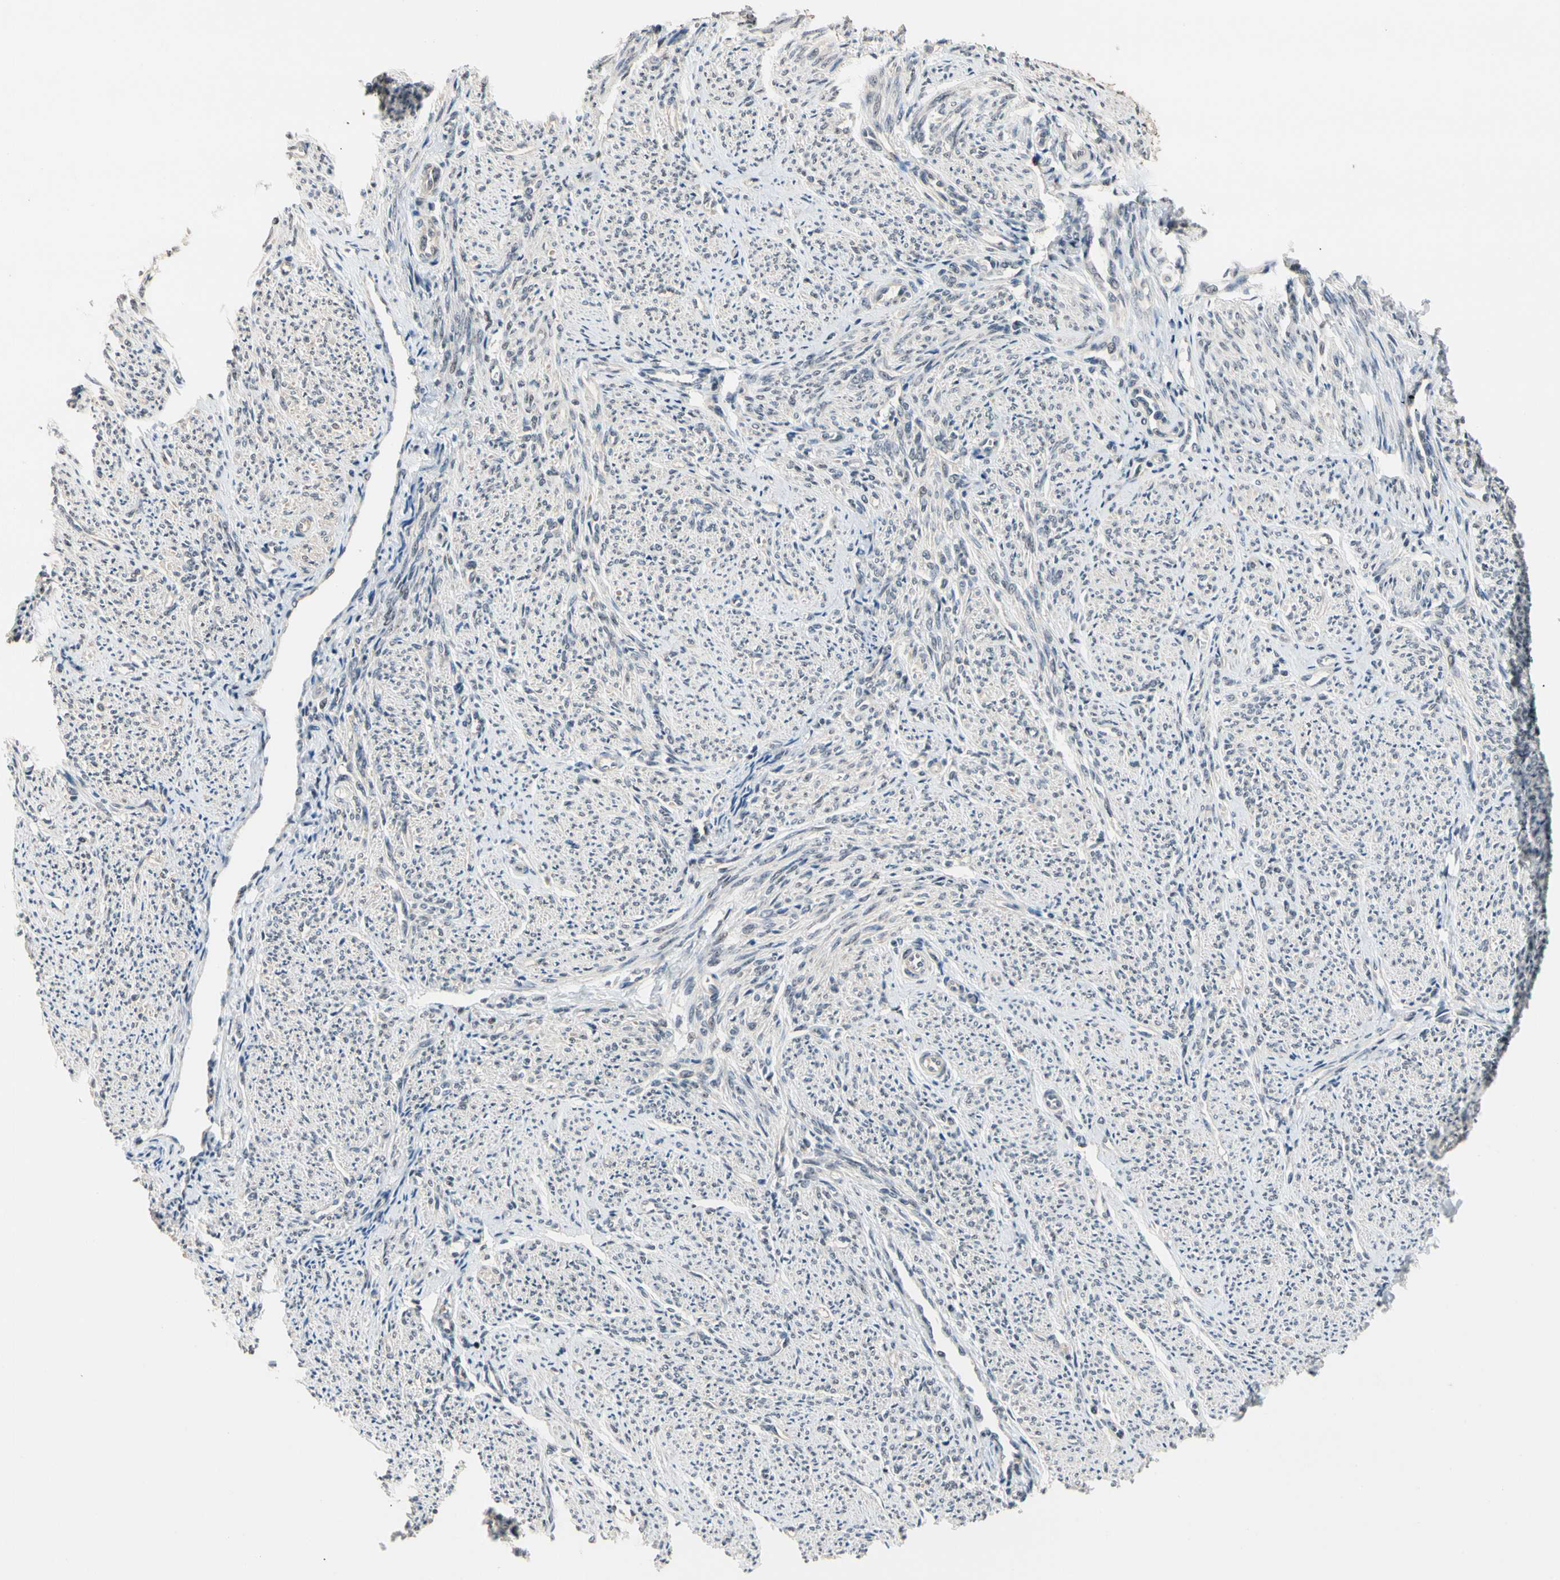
{"staining": {"intensity": "weak", "quantity": "<25%", "location": "cytoplasmic/membranous"}, "tissue": "smooth muscle", "cell_type": "Smooth muscle cells", "image_type": "normal", "snomed": [{"axis": "morphology", "description": "Normal tissue, NOS"}, {"axis": "topography", "description": "Smooth muscle"}], "caption": "This is an immunohistochemistry micrograph of unremarkable smooth muscle. There is no staining in smooth muscle cells.", "gene": "NGEF", "patient": {"sex": "female", "age": 65}}